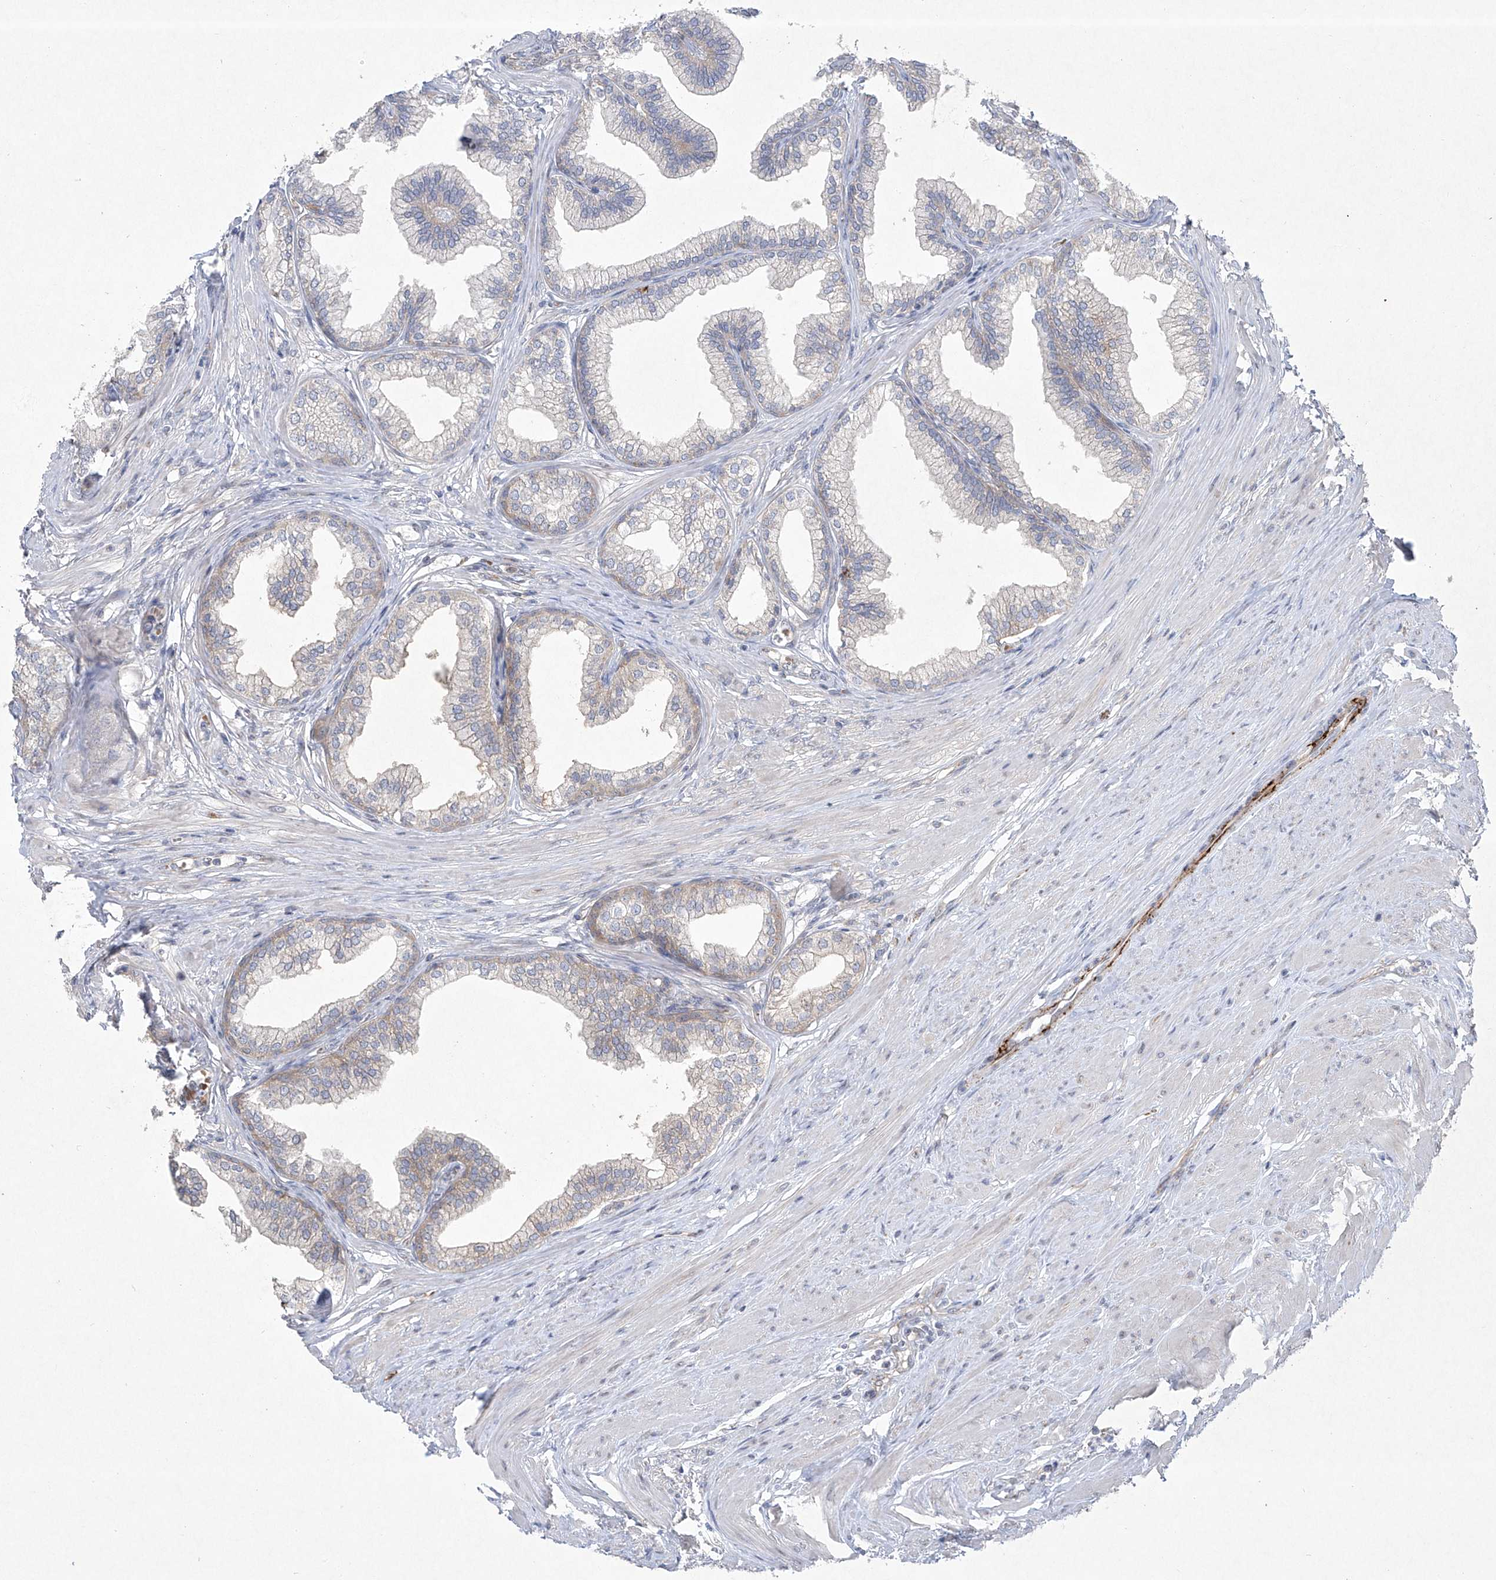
{"staining": {"intensity": "moderate", "quantity": "<25%", "location": "cytoplasmic/membranous"}, "tissue": "prostate", "cell_type": "Glandular cells", "image_type": "normal", "snomed": [{"axis": "morphology", "description": "Normal tissue, NOS"}, {"axis": "morphology", "description": "Urothelial carcinoma, Low grade"}, {"axis": "topography", "description": "Urinary bladder"}, {"axis": "topography", "description": "Prostate"}], "caption": "High-power microscopy captured an immunohistochemistry (IHC) micrograph of normal prostate, revealing moderate cytoplasmic/membranous positivity in approximately <25% of glandular cells. The staining is performed using DAB (3,3'-diaminobenzidine) brown chromogen to label protein expression. The nuclei are counter-stained blue using hematoxylin.", "gene": "TJAP1", "patient": {"sex": "male", "age": 60}}